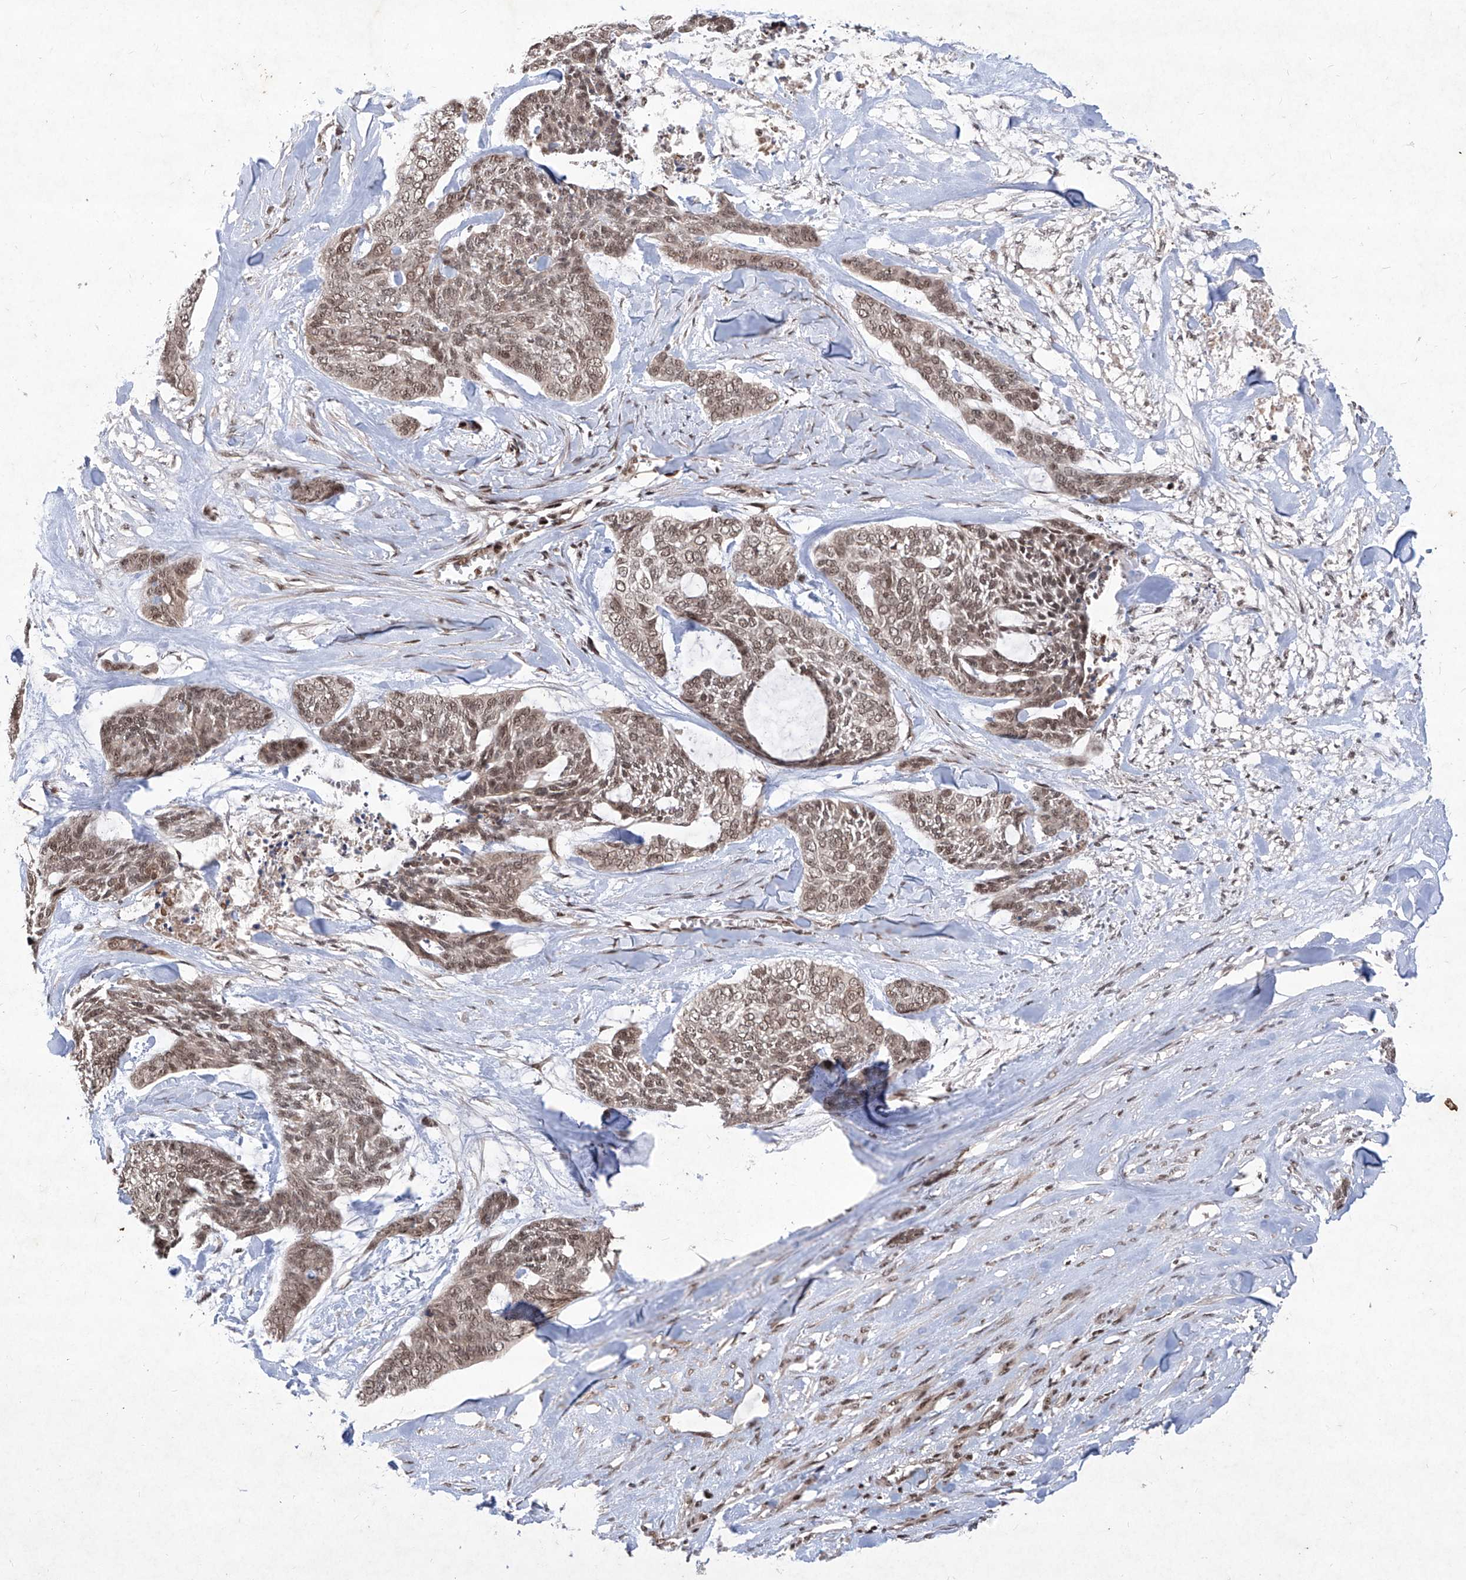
{"staining": {"intensity": "moderate", "quantity": ">75%", "location": "nuclear"}, "tissue": "skin cancer", "cell_type": "Tumor cells", "image_type": "cancer", "snomed": [{"axis": "morphology", "description": "Basal cell carcinoma"}, {"axis": "topography", "description": "Skin"}], "caption": "Immunohistochemical staining of human skin basal cell carcinoma displays medium levels of moderate nuclear expression in approximately >75% of tumor cells. (DAB (3,3'-diaminobenzidine) = brown stain, brightfield microscopy at high magnification).", "gene": "IRF2", "patient": {"sex": "female", "age": 64}}